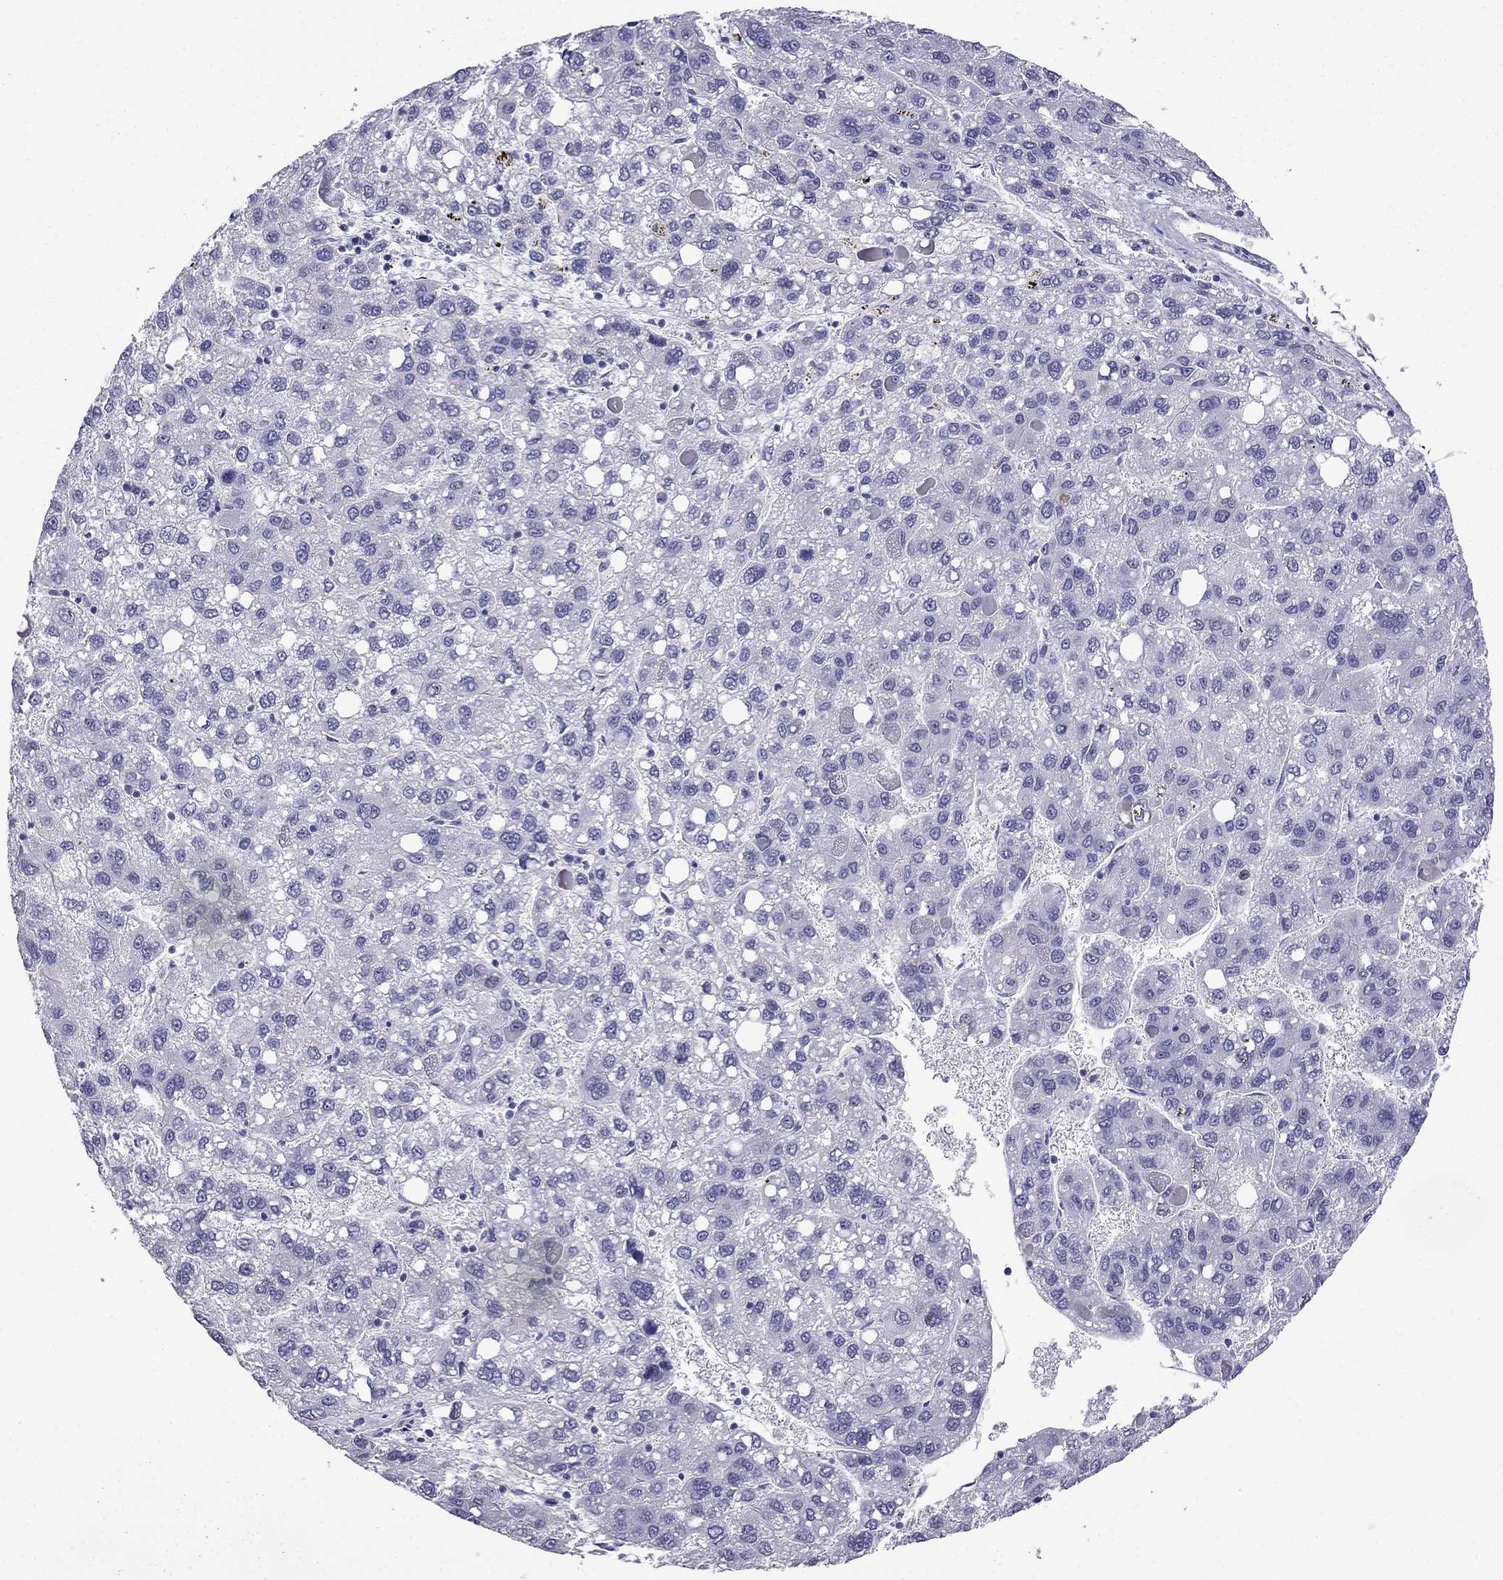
{"staining": {"intensity": "negative", "quantity": "none", "location": "none"}, "tissue": "liver cancer", "cell_type": "Tumor cells", "image_type": "cancer", "snomed": [{"axis": "morphology", "description": "Carcinoma, Hepatocellular, NOS"}, {"axis": "topography", "description": "Liver"}], "caption": "High power microscopy micrograph of an immunohistochemistry (IHC) micrograph of liver hepatocellular carcinoma, revealing no significant expression in tumor cells.", "gene": "SCNN1D", "patient": {"sex": "female", "age": 82}}